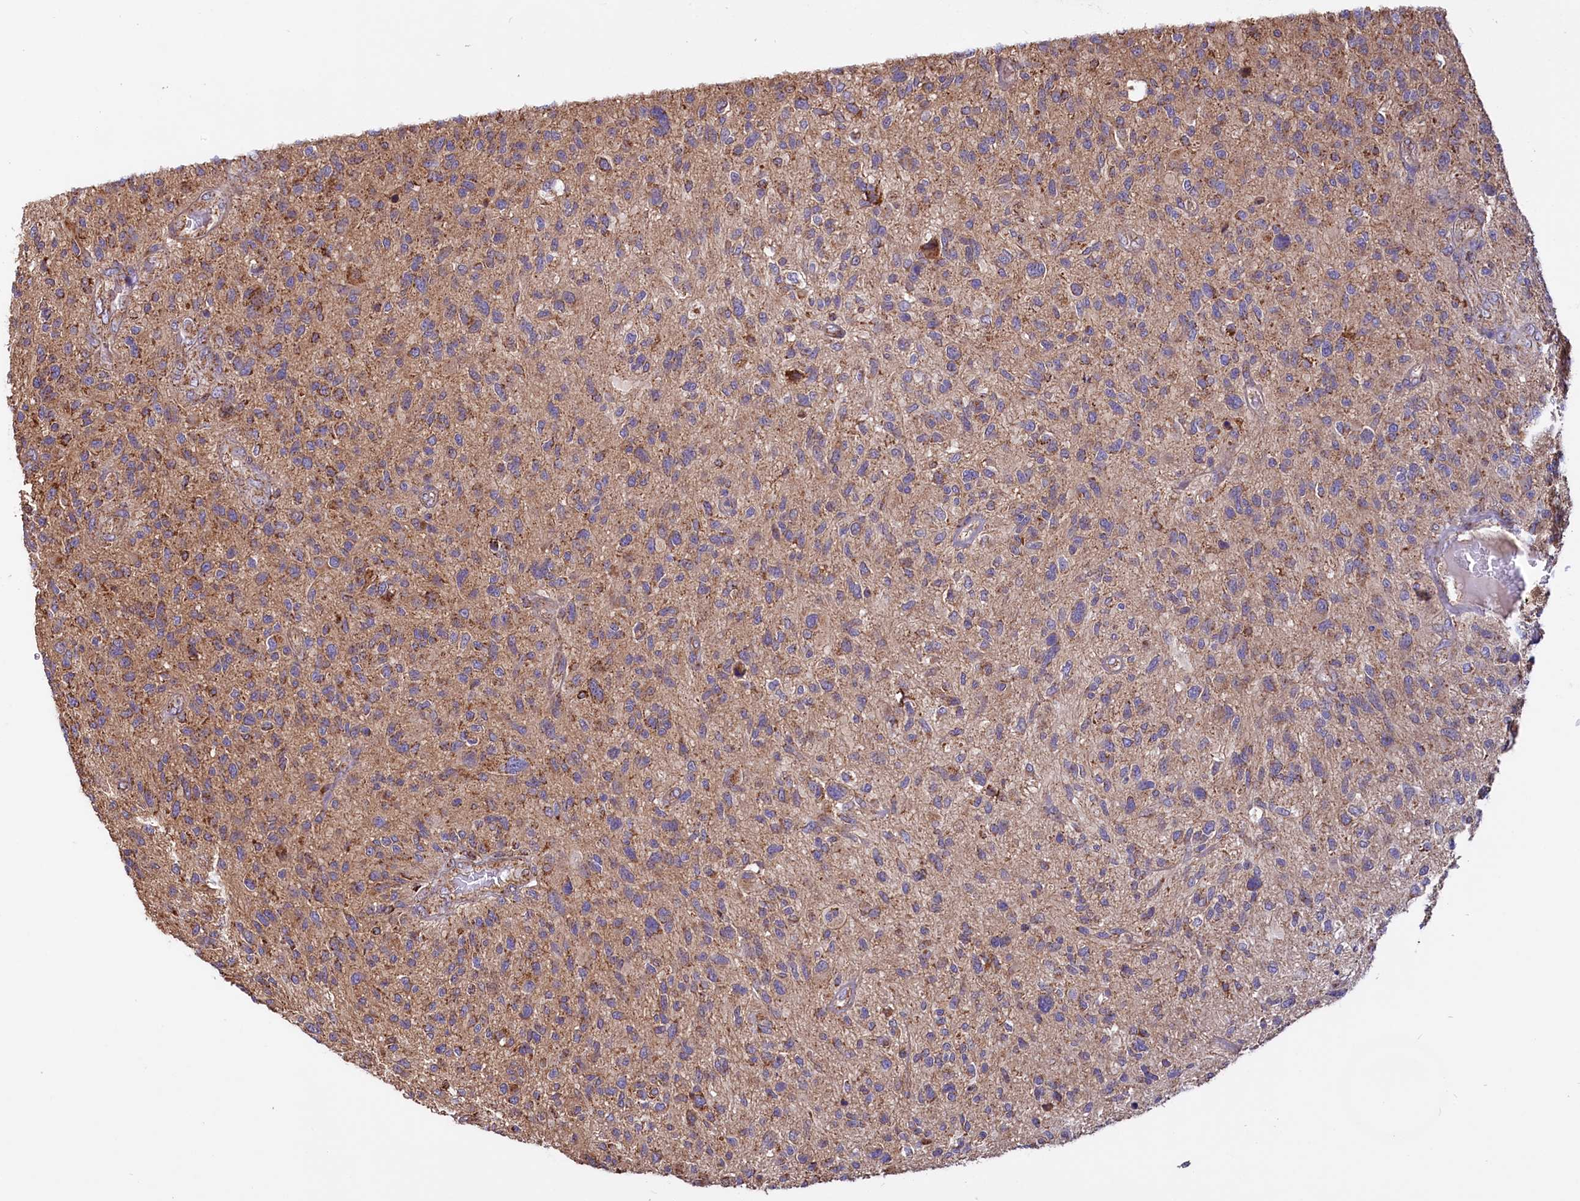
{"staining": {"intensity": "moderate", "quantity": "<25%", "location": "cytoplasmic/membranous"}, "tissue": "glioma", "cell_type": "Tumor cells", "image_type": "cancer", "snomed": [{"axis": "morphology", "description": "Glioma, malignant, High grade"}, {"axis": "topography", "description": "Brain"}], "caption": "Glioma stained for a protein (brown) demonstrates moderate cytoplasmic/membranous positive staining in about <25% of tumor cells.", "gene": "NUDT15", "patient": {"sex": "male", "age": 47}}